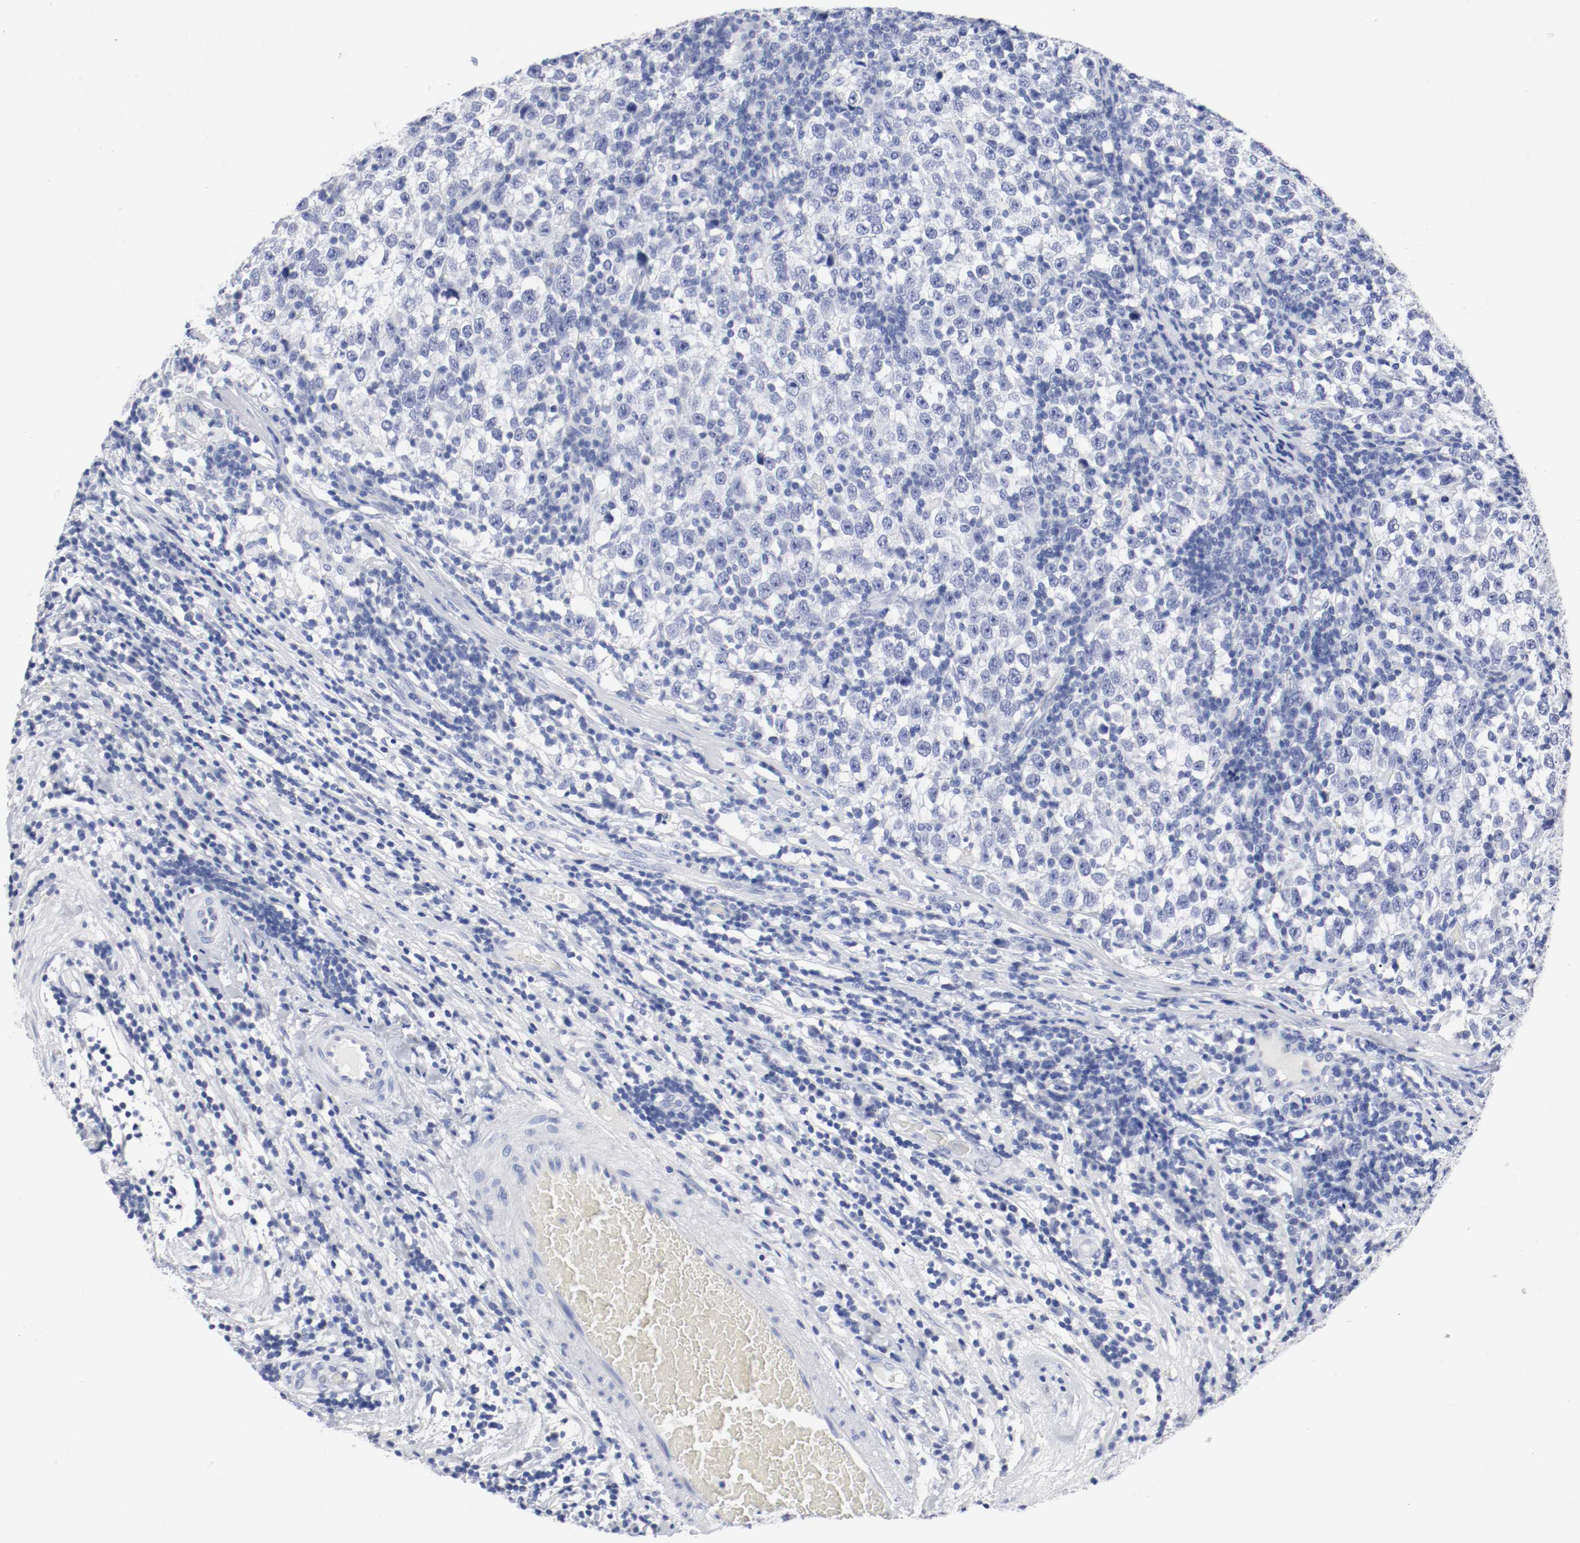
{"staining": {"intensity": "negative", "quantity": "none", "location": "none"}, "tissue": "testis cancer", "cell_type": "Tumor cells", "image_type": "cancer", "snomed": [{"axis": "morphology", "description": "Seminoma, NOS"}, {"axis": "topography", "description": "Testis"}], "caption": "Testis seminoma was stained to show a protein in brown. There is no significant expression in tumor cells.", "gene": "GAD1", "patient": {"sex": "male", "age": 43}}